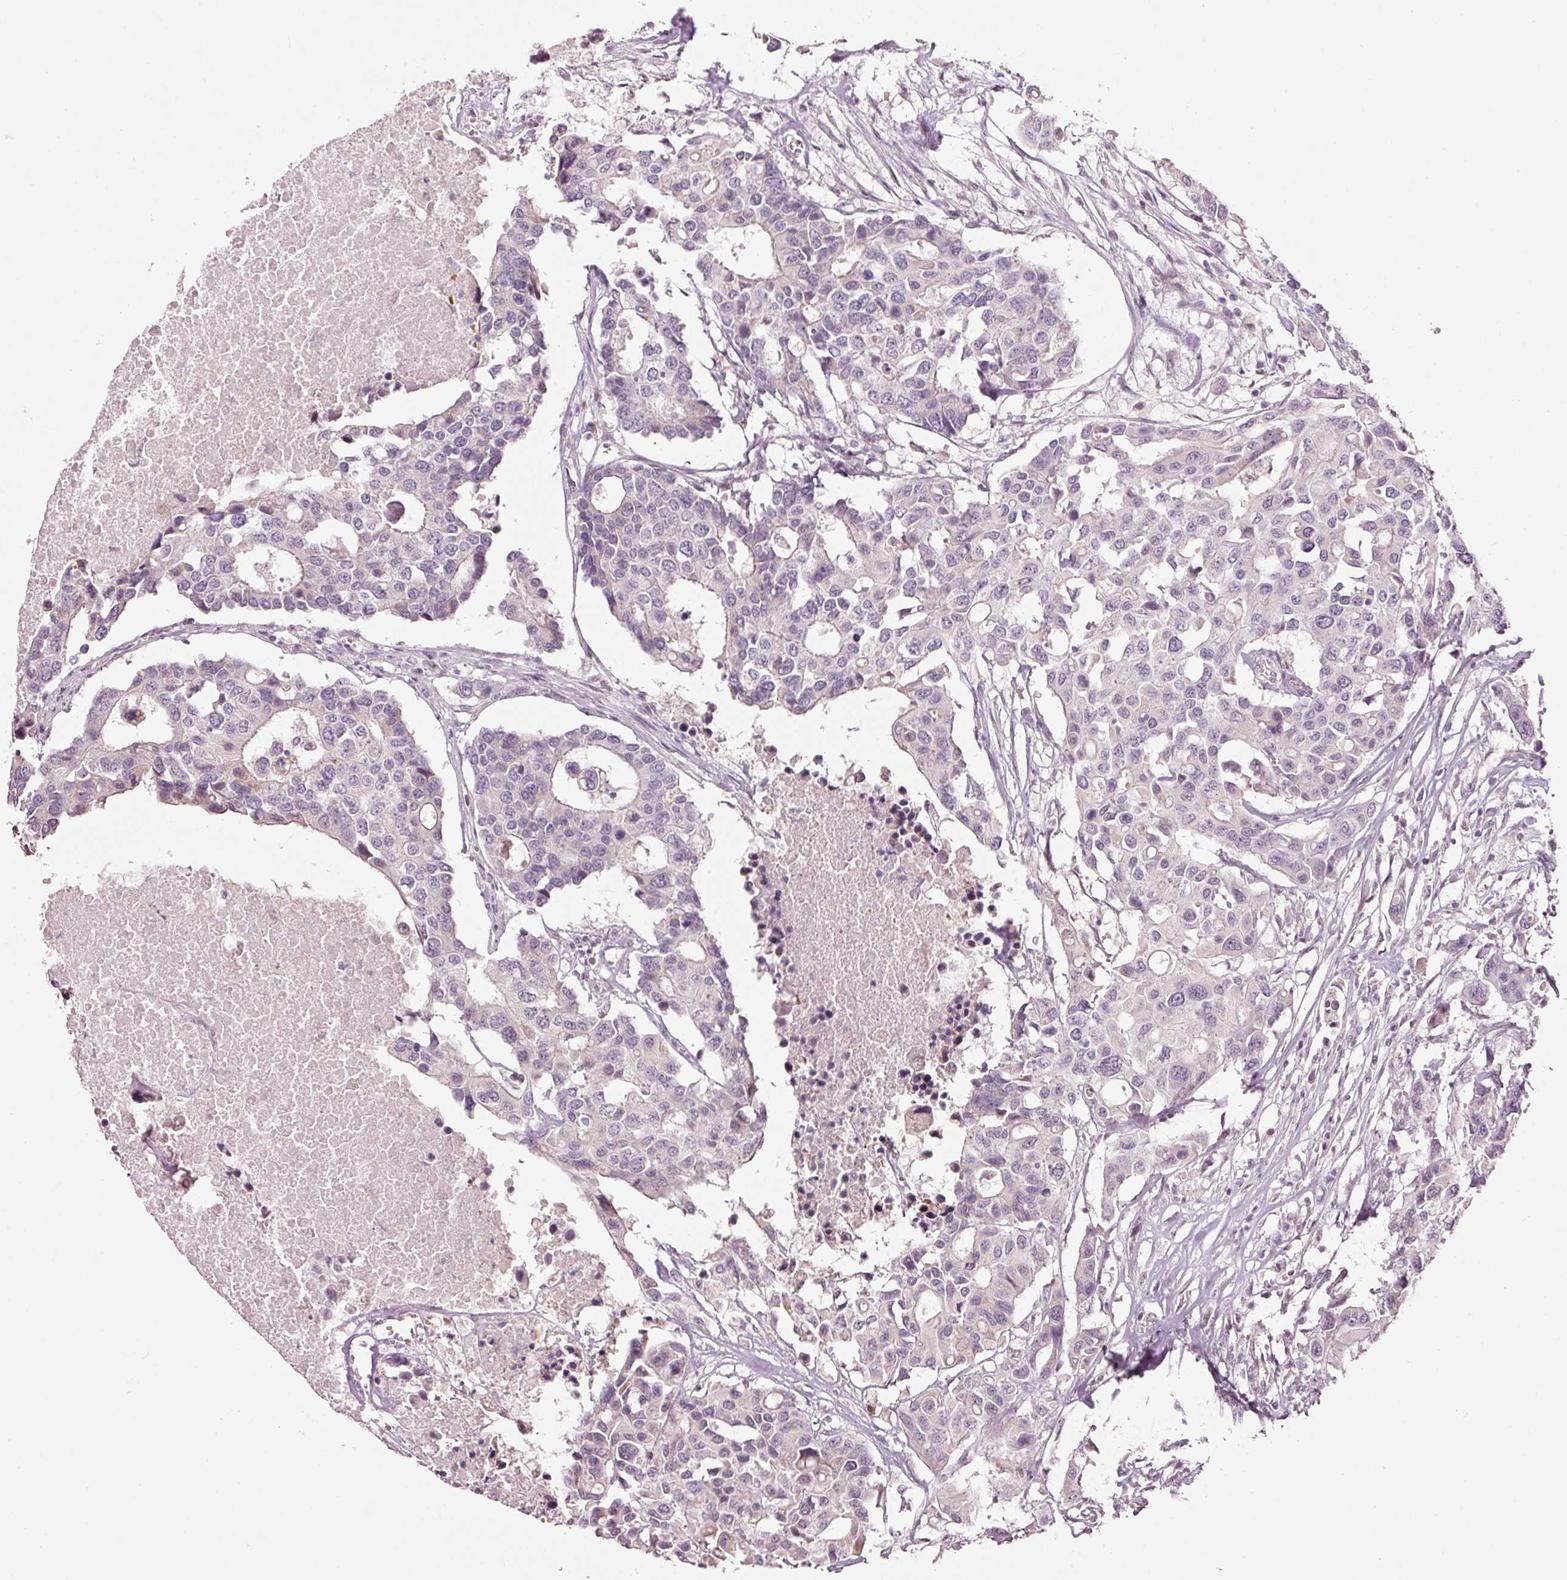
{"staining": {"intensity": "negative", "quantity": "none", "location": "none"}, "tissue": "colorectal cancer", "cell_type": "Tumor cells", "image_type": "cancer", "snomed": [{"axis": "morphology", "description": "Adenocarcinoma, NOS"}, {"axis": "topography", "description": "Colon"}], "caption": "DAB (3,3'-diaminobenzidine) immunohistochemical staining of colorectal cancer (adenocarcinoma) exhibits no significant expression in tumor cells. (DAB immunohistochemistry (IHC) visualized using brightfield microscopy, high magnification).", "gene": "TOB2", "patient": {"sex": "male", "age": 77}}